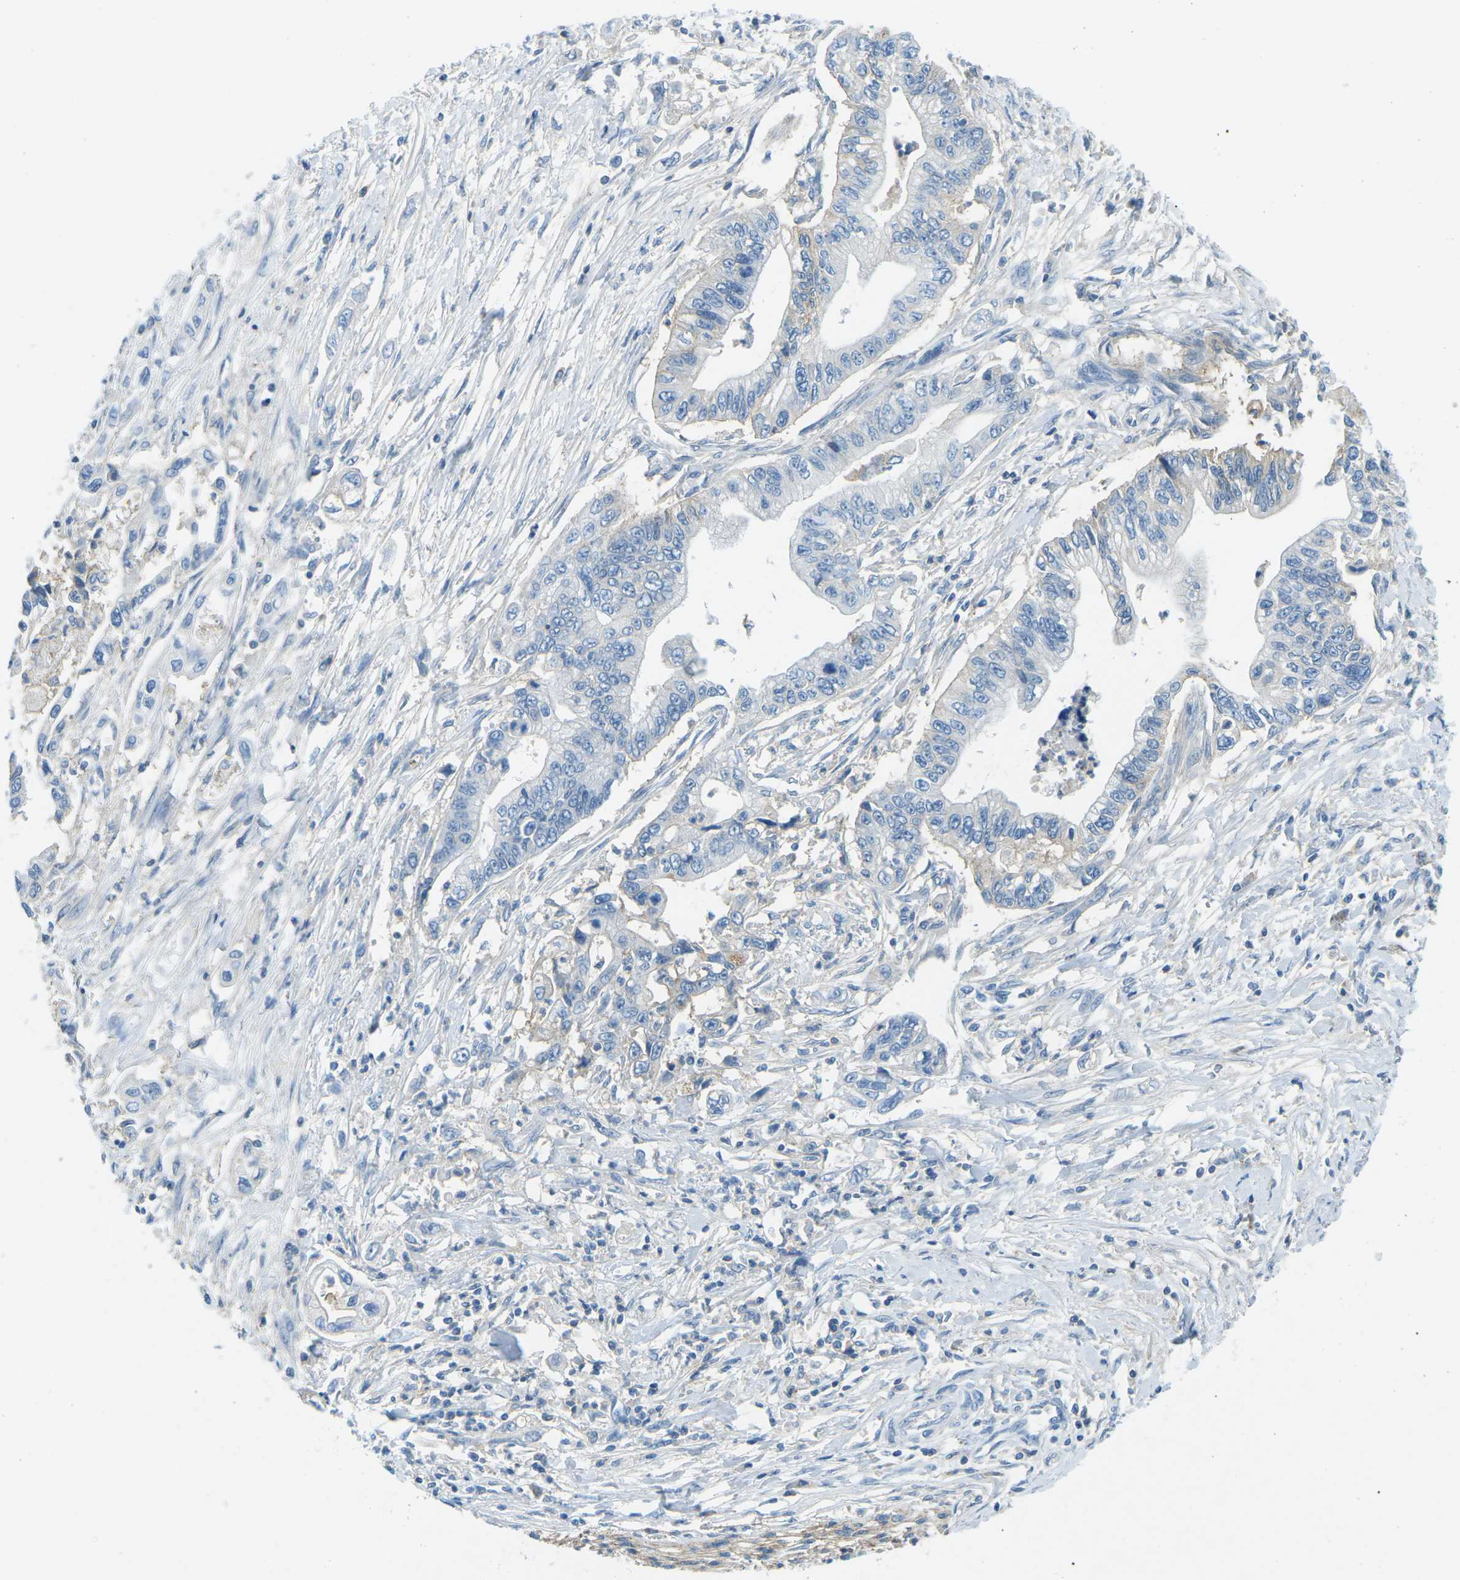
{"staining": {"intensity": "negative", "quantity": "none", "location": "none"}, "tissue": "pancreatic cancer", "cell_type": "Tumor cells", "image_type": "cancer", "snomed": [{"axis": "morphology", "description": "Adenocarcinoma, NOS"}, {"axis": "topography", "description": "Pancreas"}], "caption": "There is no significant expression in tumor cells of pancreatic cancer (adenocarcinoma). Brightfield microscopy of immunohistochemistry (IHC) stained with DAB (3,3'-diaminobenzidine) (brown) and hematoxylin (blue), captured at high magnification.", "gene": "CD47", "patient": {"sex": "male", "age": 56}}